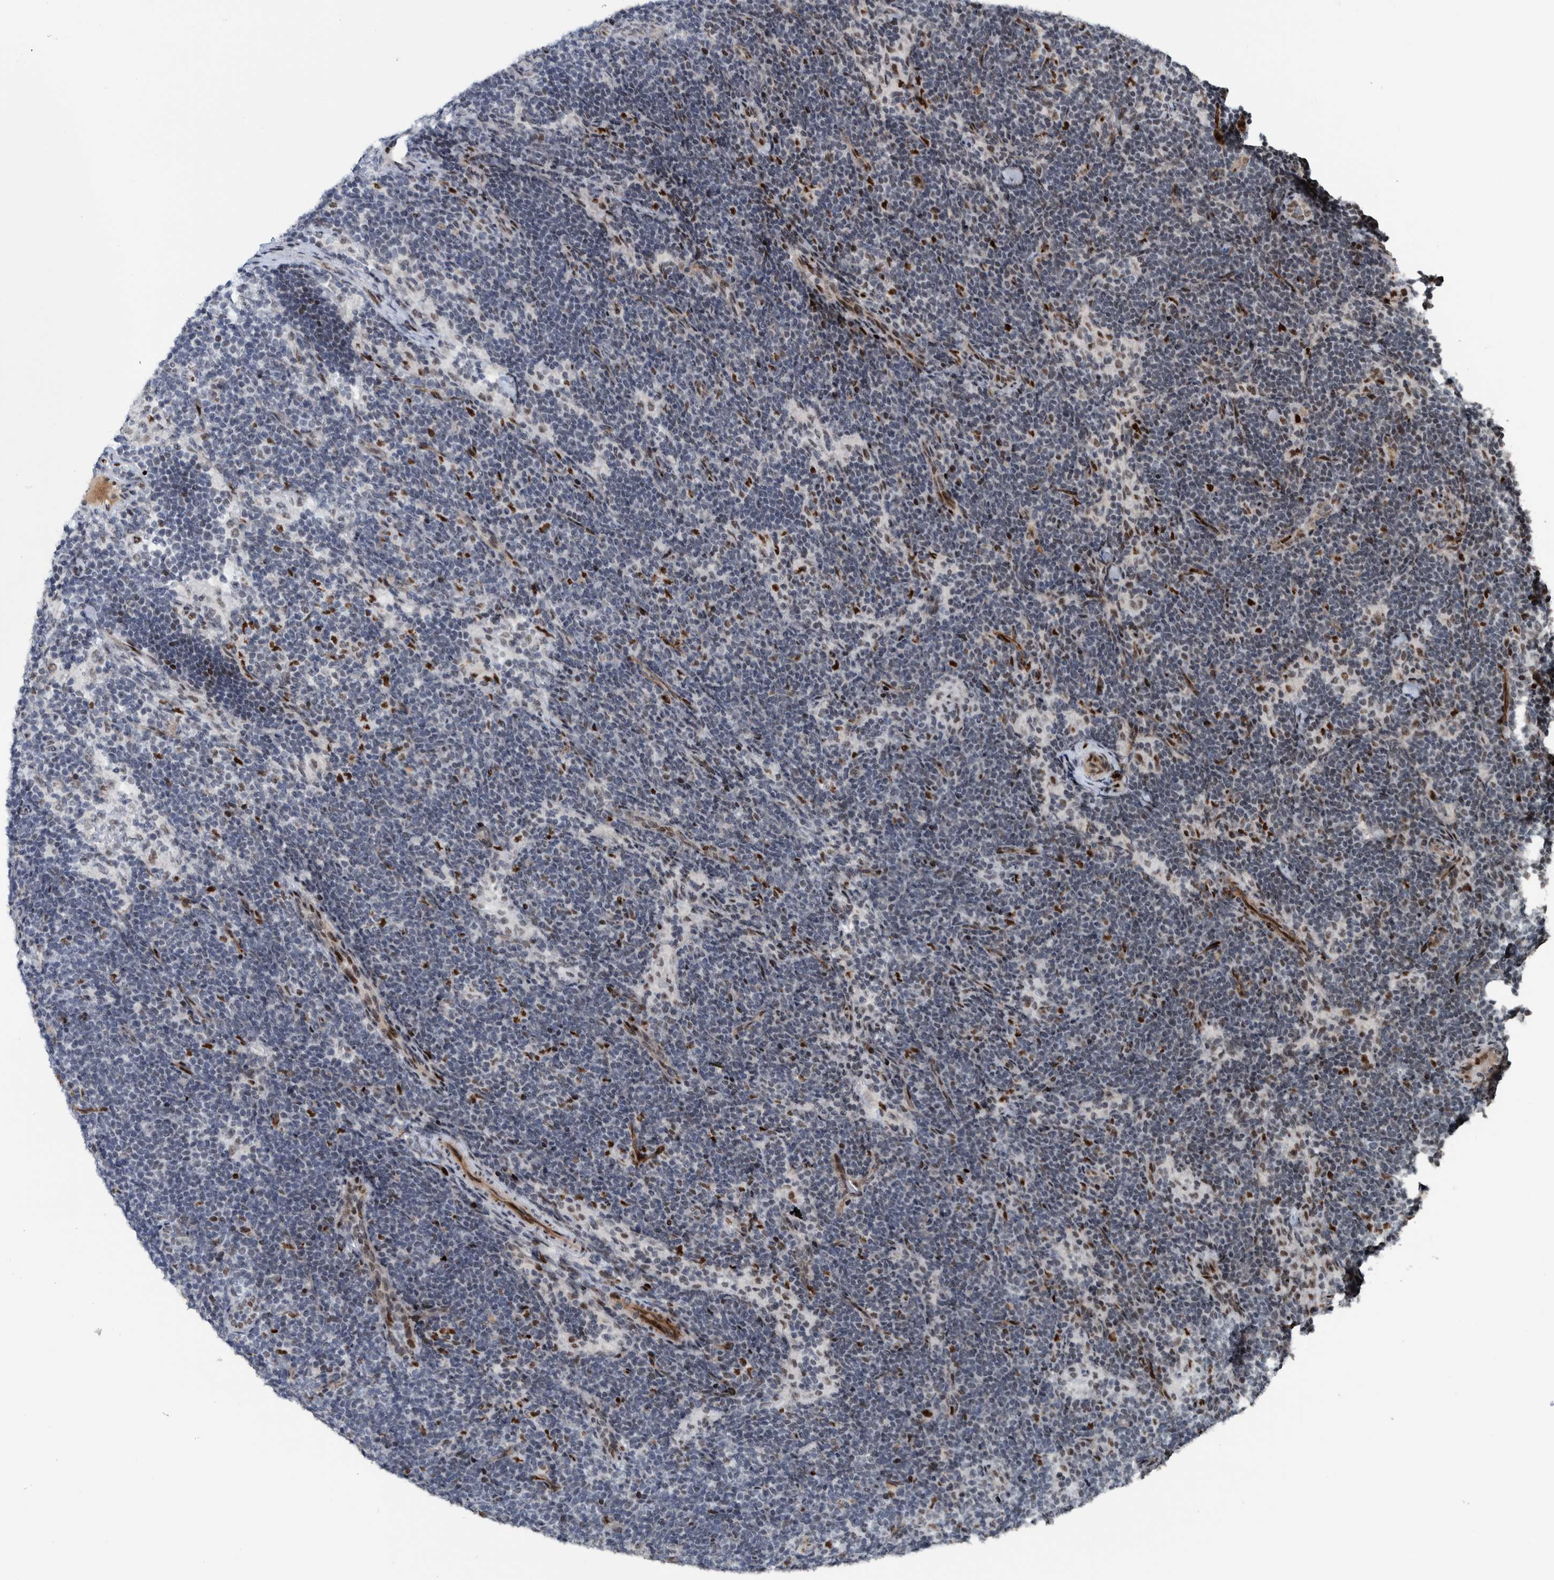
{"staining": {"intensity": "negative", "quantity": "none", "location": "none"}, "tissue": "lymph node", "cell_type": "Germinal center cells", "image_type": "normal", "snomed": [{"axis": "morphology", "description": "Normal tissue, NOS"}, {"axis": "topography", "description": "Lymph node"}], "caption": "High magnification brightfield microscopy of normal lymph node stained with DAB (3,3'-diaminobenzidine) (brown) and counterstained with hematoxylin (blue): germinal center cells show no significant expression. Brightfield microscopy of immunohistochemistry (IHC) stained with DAB (brown) and hematoxylin (blue), captured at high magnification.", "gene": "ZNF366", "patient": {"sex": "female", "age": 22}}